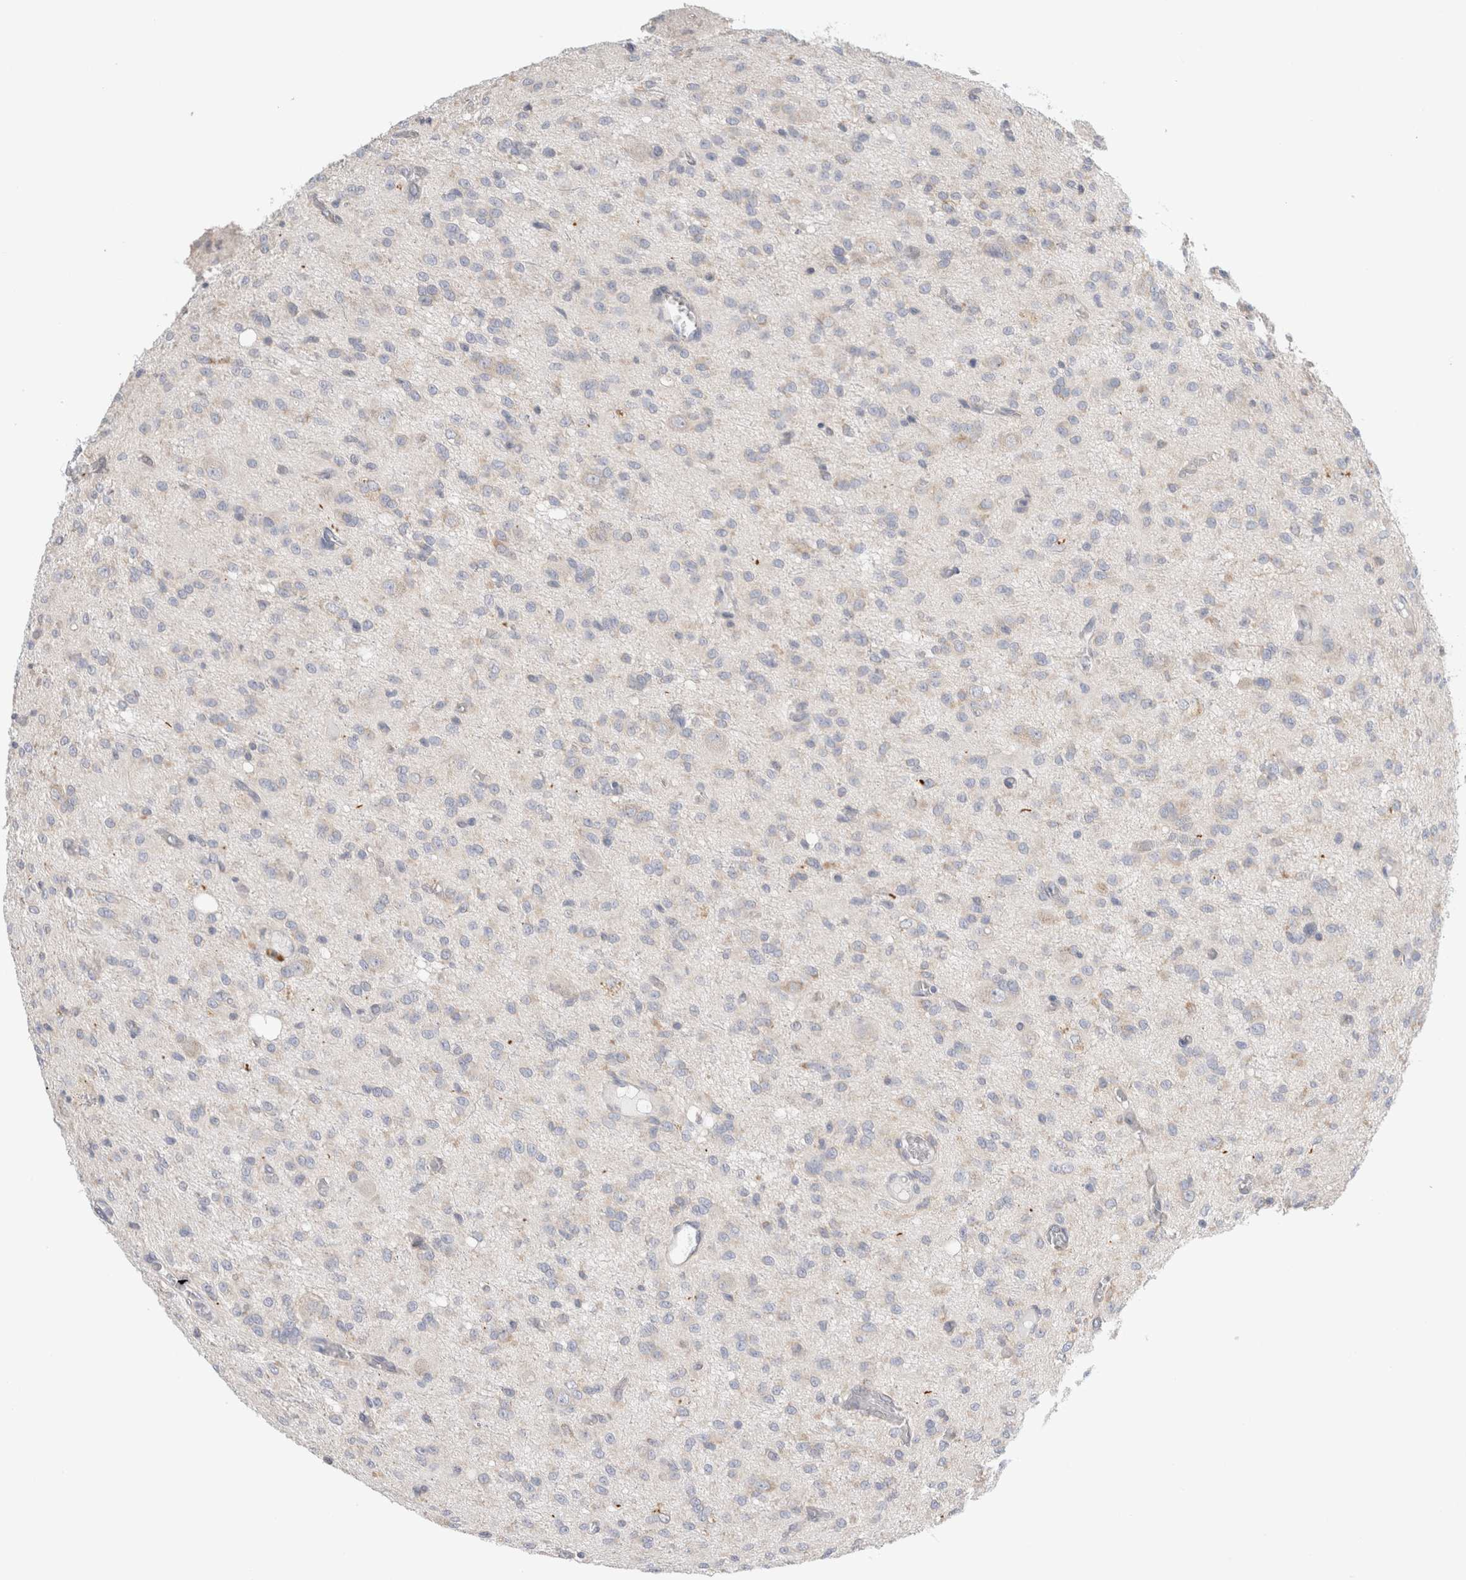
{"staining": {"intensity": "weak", "quantity": "<25%", "location": "cytoplasmic/membranous"}, "tissue": "glioma", "cell_type": "Tumor cells", "image_type": "cancer", "snomed": [{"axis": "morphology", "description": "Glioma, malignant, High grade"}, {"axis": "topography", "description": "Brain"}], "caption": "Image shows no significant protein expression in tumor cells of malignant glioma (high-grade).", "gene": "ZNF23", "patient": {"sex": "female", "age": 59}}